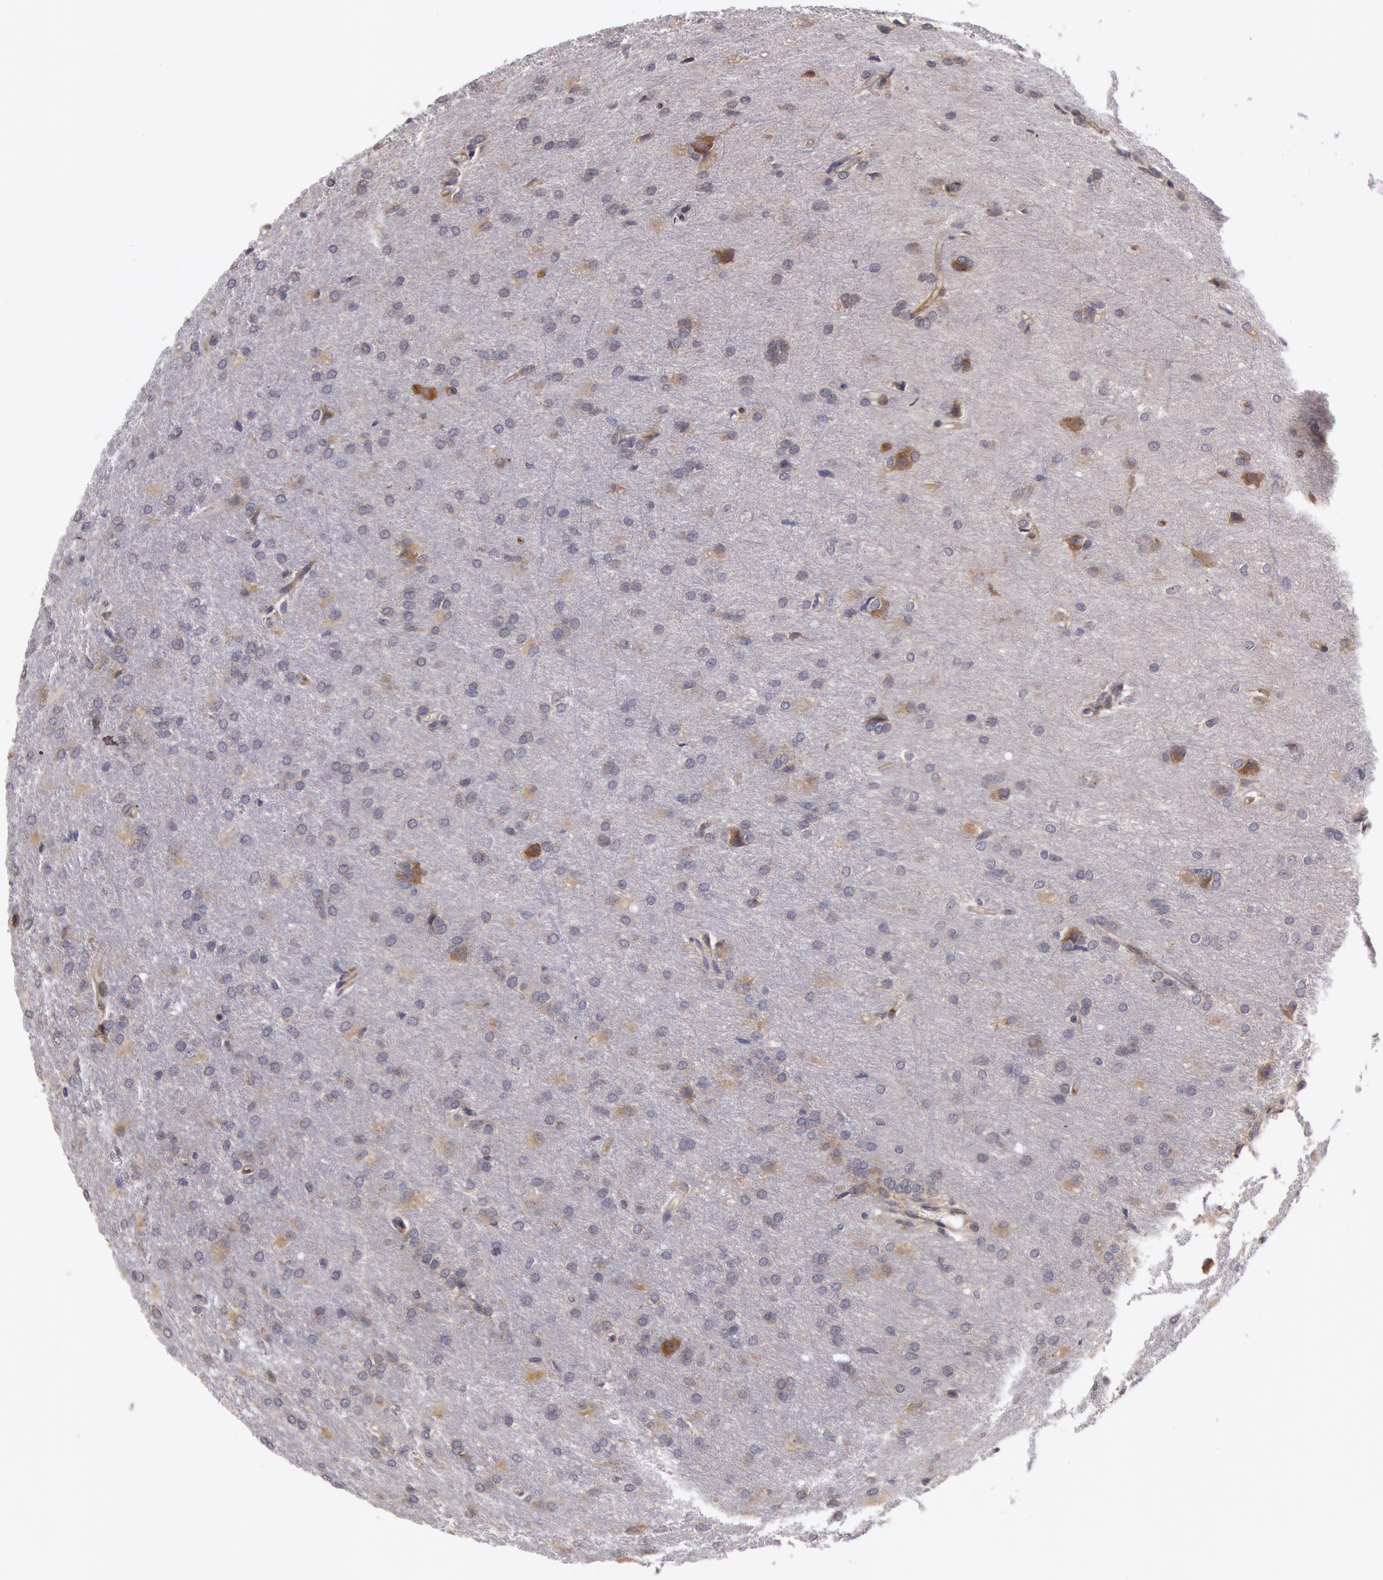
{"staining": {"intensity": "moderate", "quantity": "<25%", "location": "cytoplasmic/membranous"}, "tissue": "glioma", "cell_type": "Tumor cells", "image_type": "cancer", "snomed": [{"axis": "morphology", "description": "Glioma, malignant, High grade"}, {"axis": "topography", "description": "Brain"}], "caption": "Glioma stained for a protein reveals moderate cytoplasmic/membranous positivity in tumor cells.", "gene": "NMT2", "patient": {"sex": "male", "age": 68}}